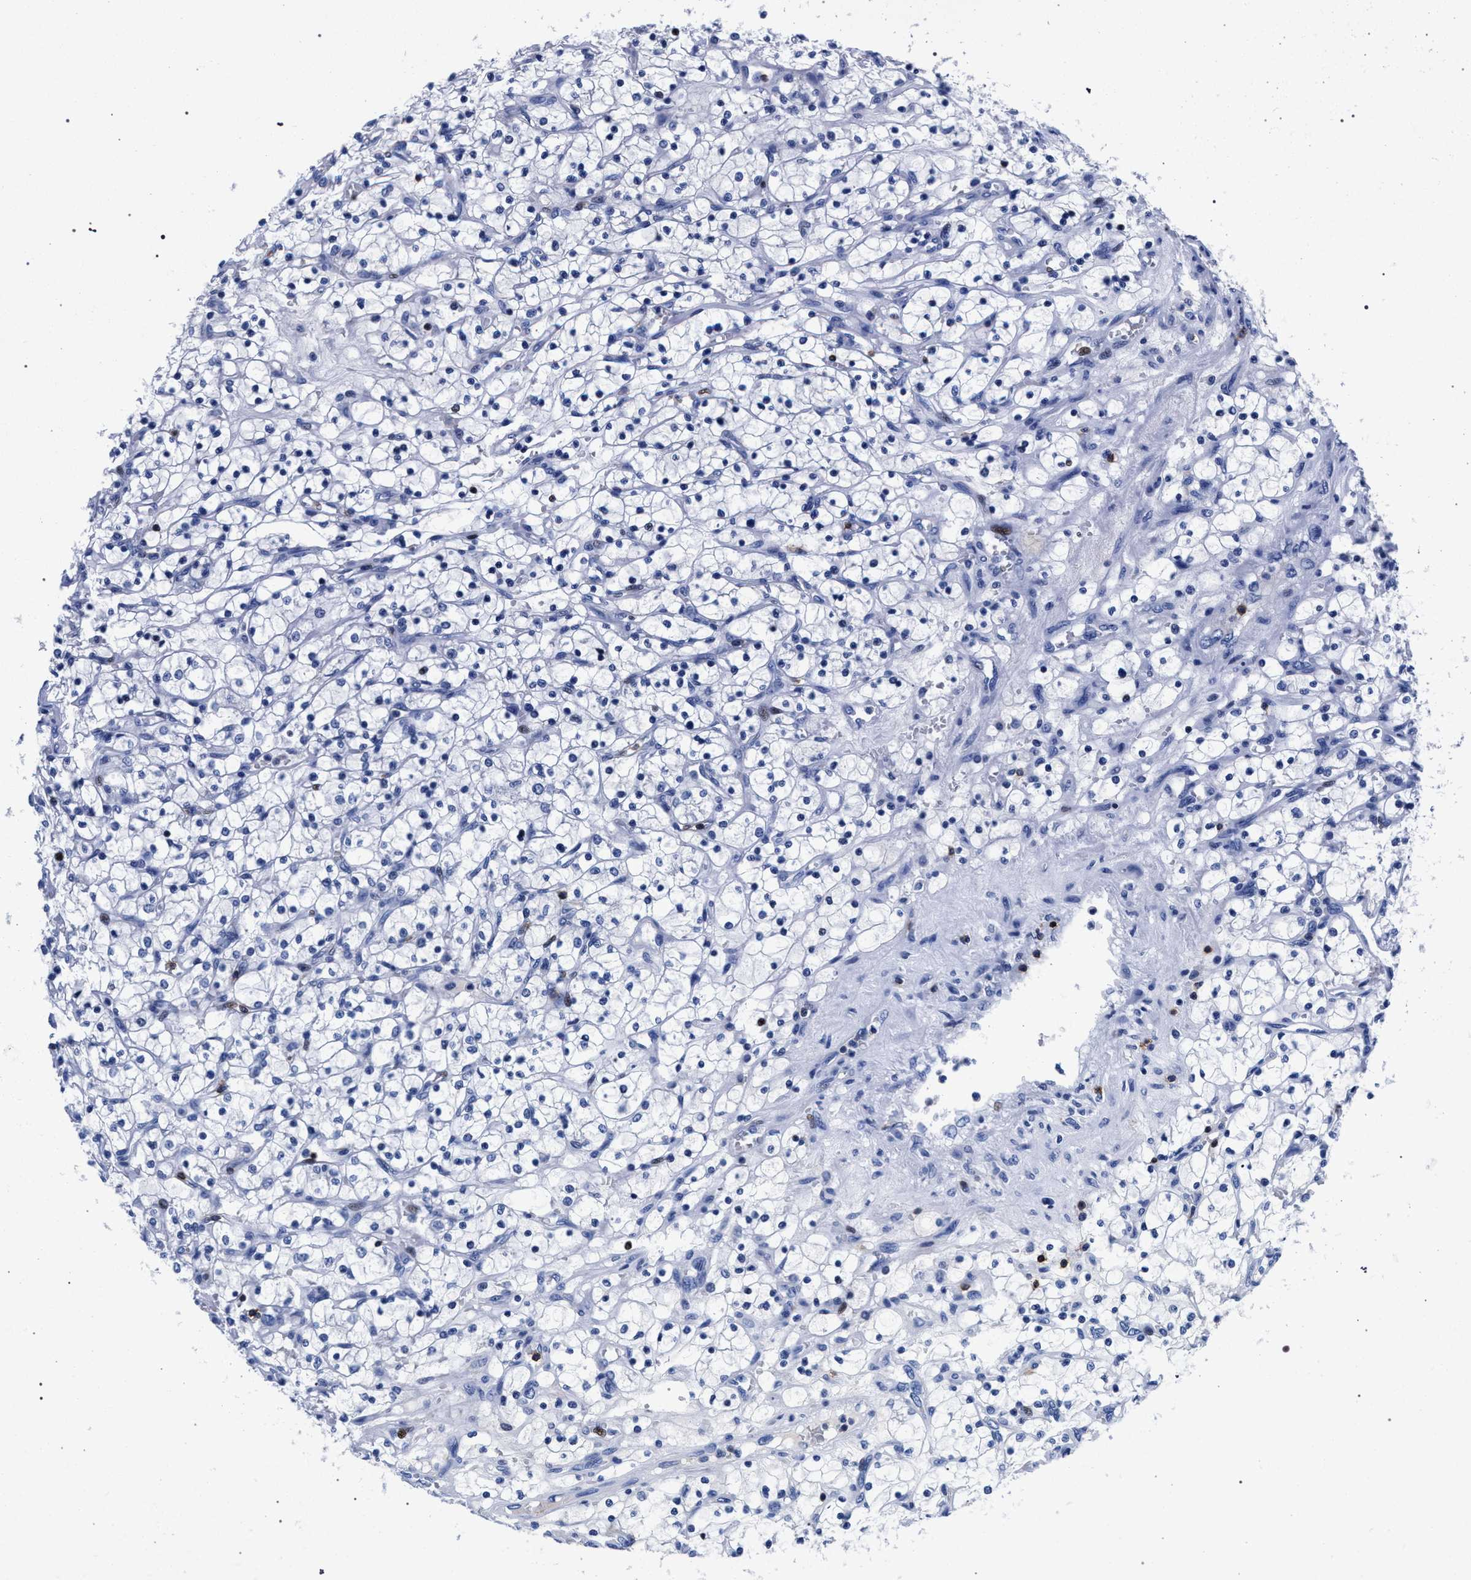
{"staining": {"intensity": "negative", "quantity": "none", "location": "none"}, "tissue": "renal cancer", "cell_type": "Tumor cells", "image_type": "cancer", "snomed": [{"axis": "morphology", "description": "Adenocarcinoma, NOS"}, {"axis": "topography", "description": "Kidney"}], "caption": "Immunohistochemistry of renal cancer shows no expression in tumor cells.", "gene": "KLRK1", "patient": {"sex": "female", "age": 69}}